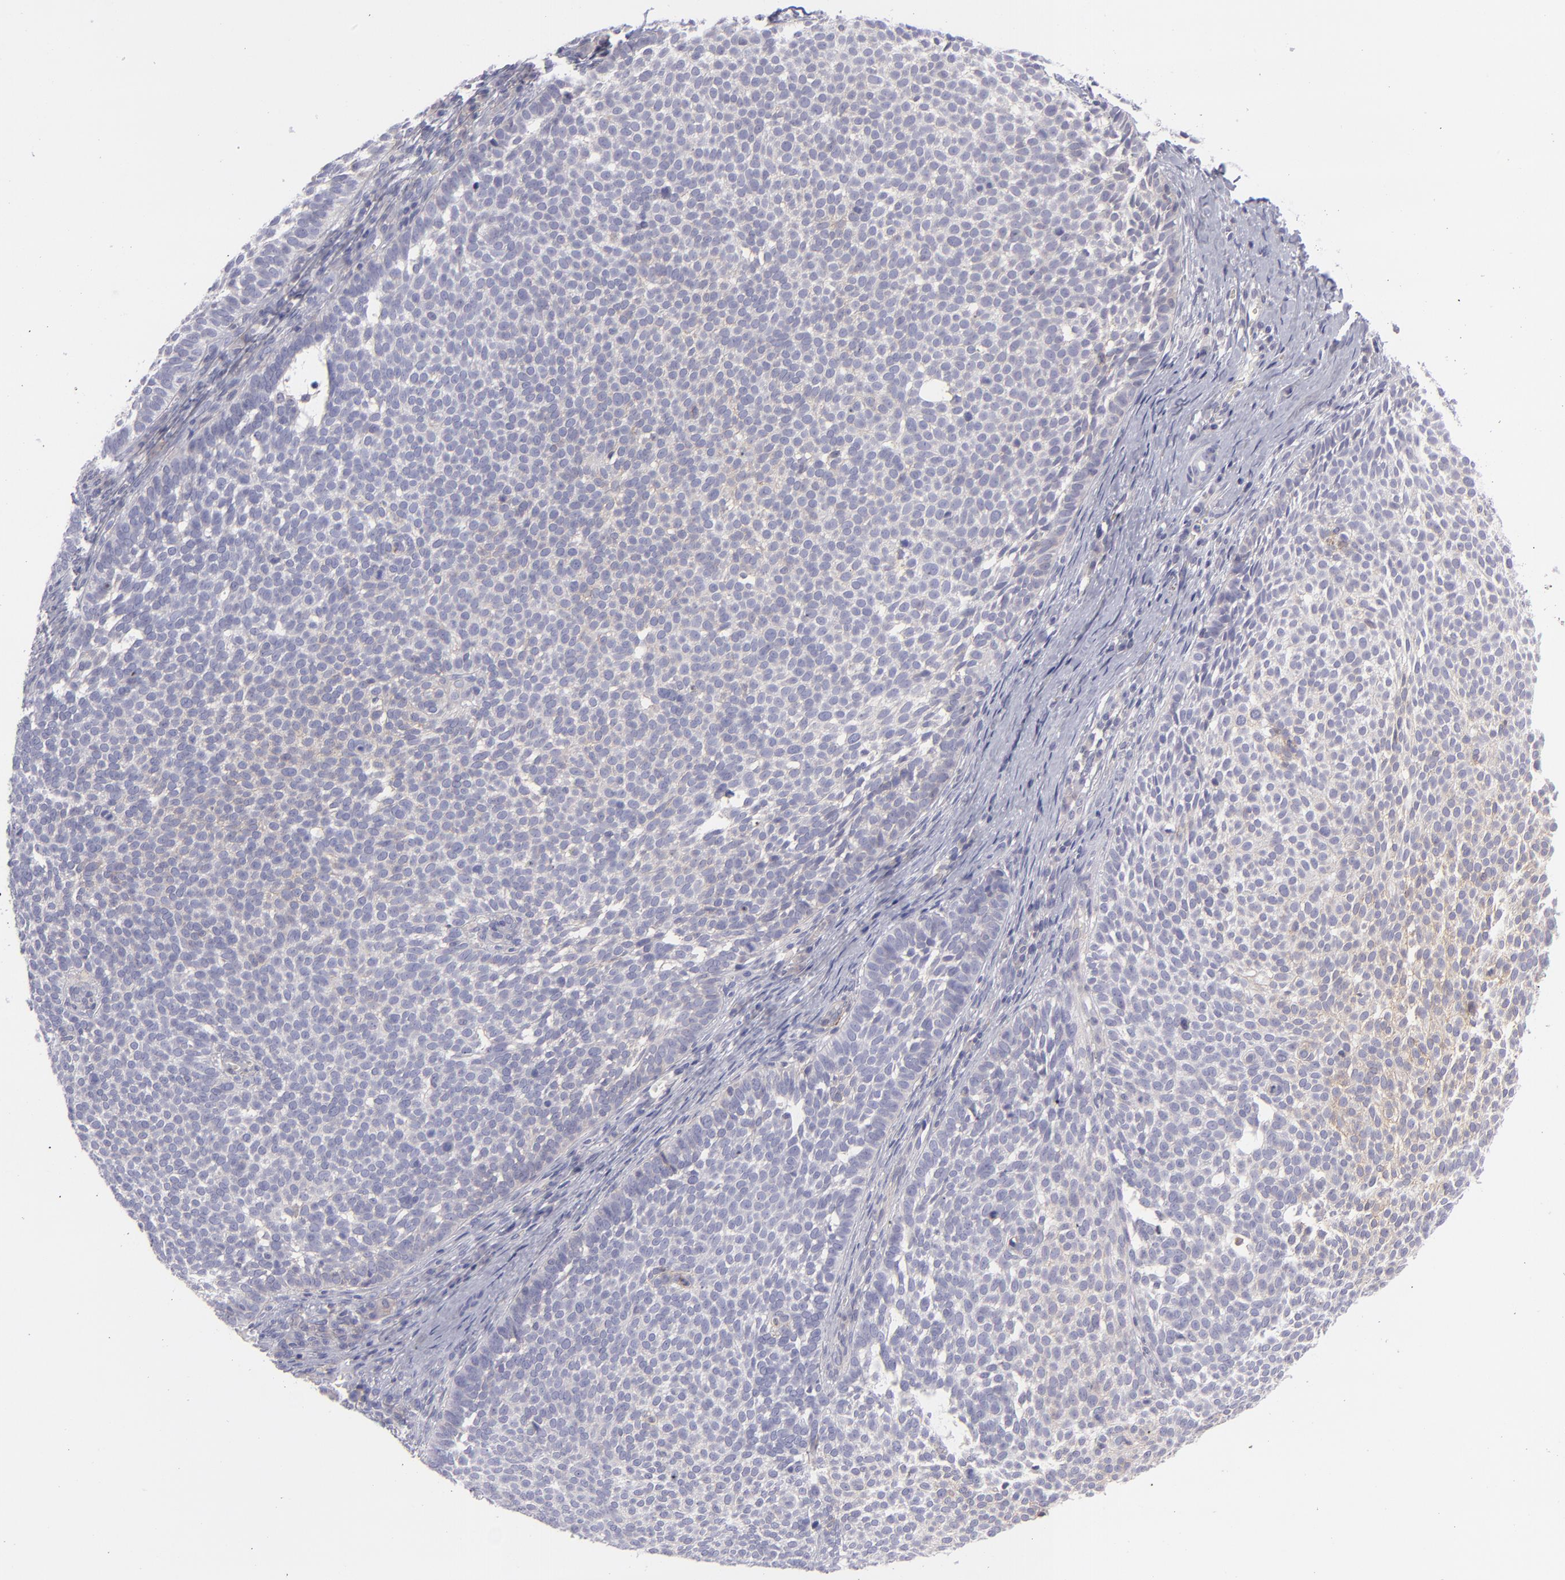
{"staining": {"intensity": "weak", "quantity": "<25%", "location": "cytoplasmic/membranous"}, "tissue": "skin cancer", "cell_type": "Tumor cells", "image_type": "cancer", "snomed": [{"axis": "morphology", "description": "Basal cell carcinoma"}, {"axis": "topography", "description": "Skin"}], "caption": "Micrograph shows no protein expression in tumor cells of basal cell carcinoma (skin) tissue. (DAB IHC, high magnification).", "gene": "BSG", "patient": {"sex": "male", "age": 63}}